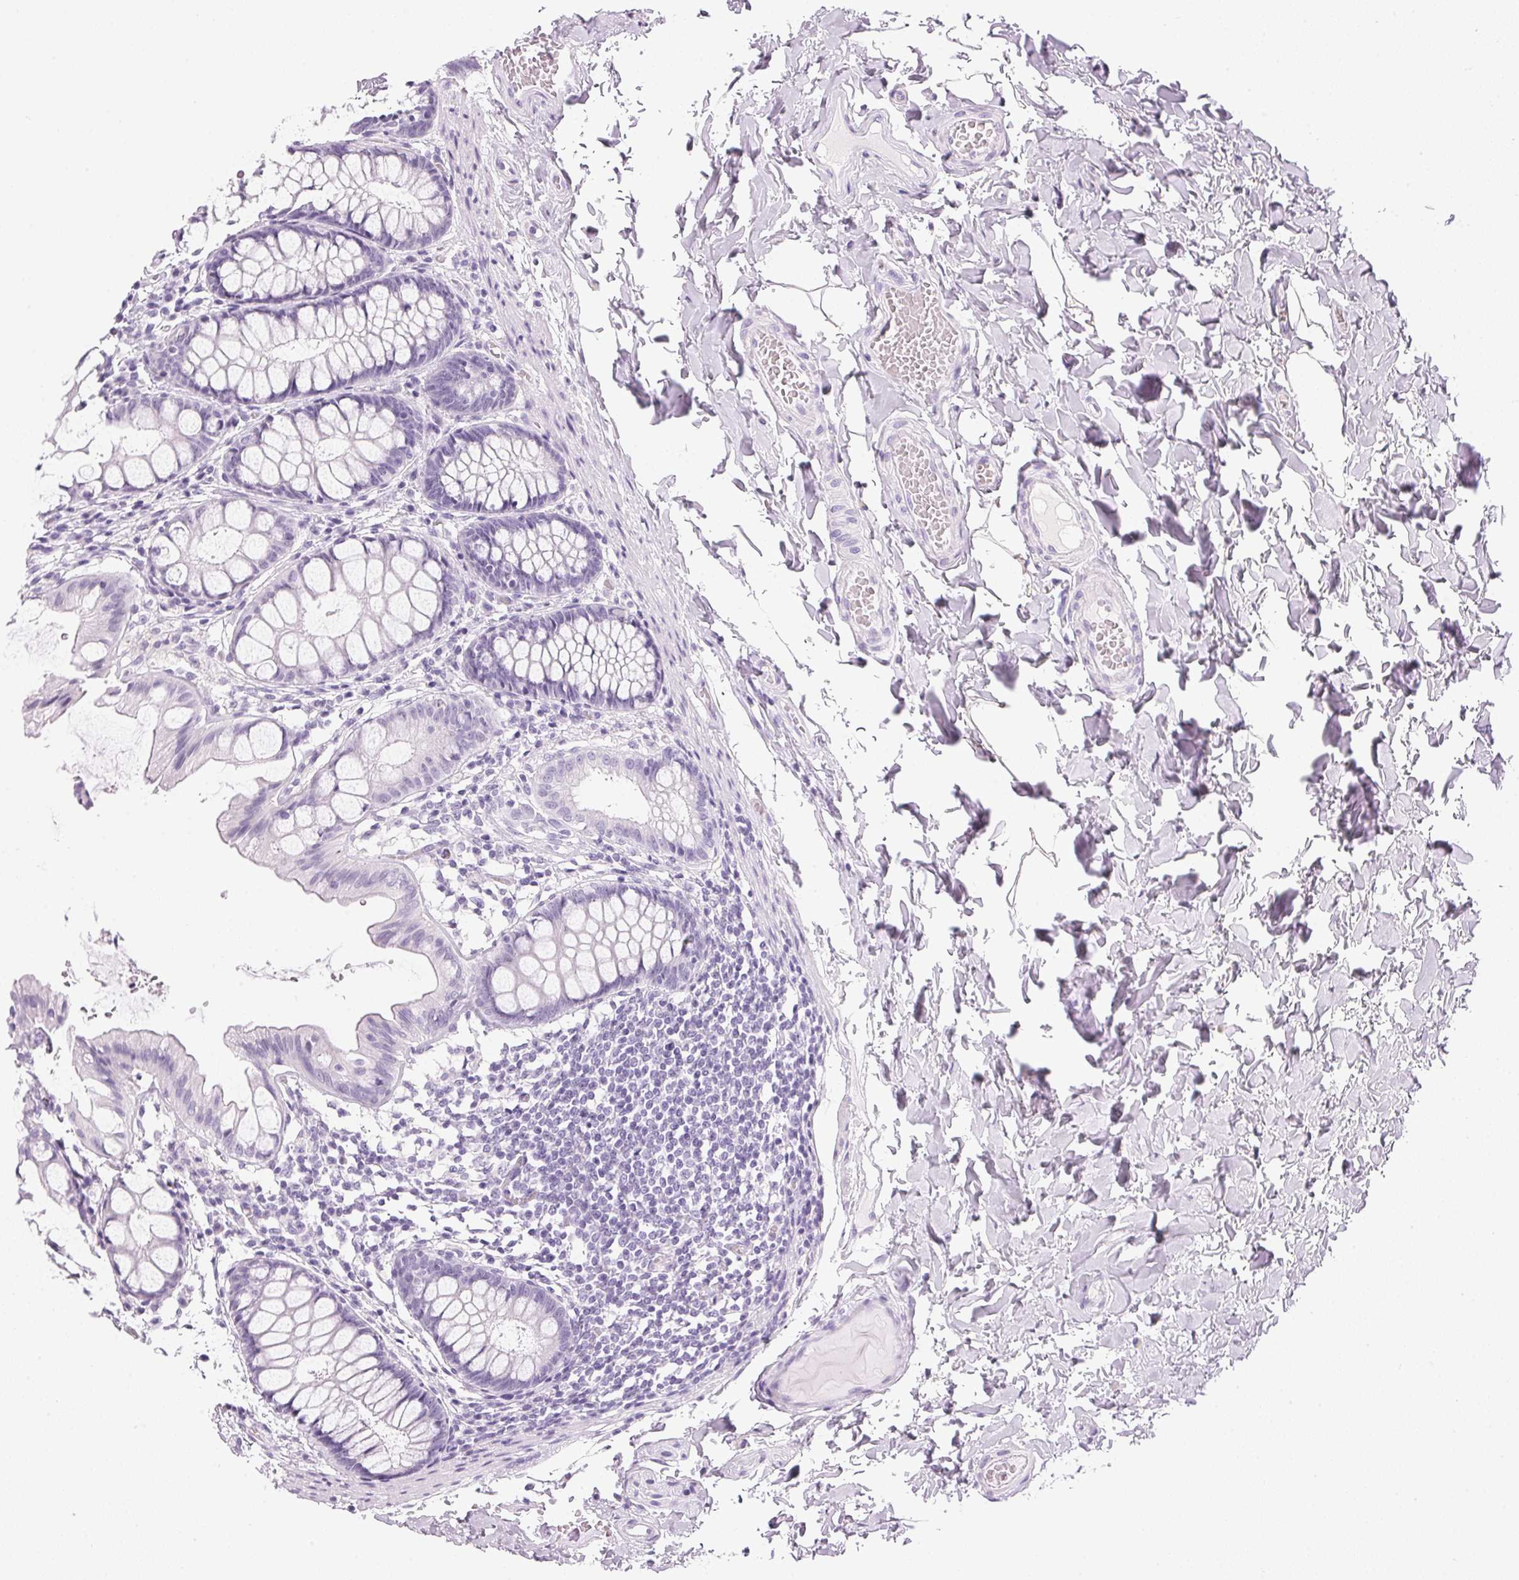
{"staining": {"intensity": "negative", "quantity": "none", "location": "none"}, "tissue": "colon", "cell_type": "Endothelial cells", "image_type": "normal", "snomed": [{"axis": "morphology", "description": "Normal tissue, NOS"}, {"axis": "topography", "description": "Colon"}], "caption": "This is a micrograph of immunohistochemistry staining of normal colon, which shows no expression in endothelial cells. (DAB (3,3'-diaminobenzidine) immunohistochemistry with hematoxylin counter stain).", "gene": "IGFBP1", "patient": {"sex": "male", "age": 47}}